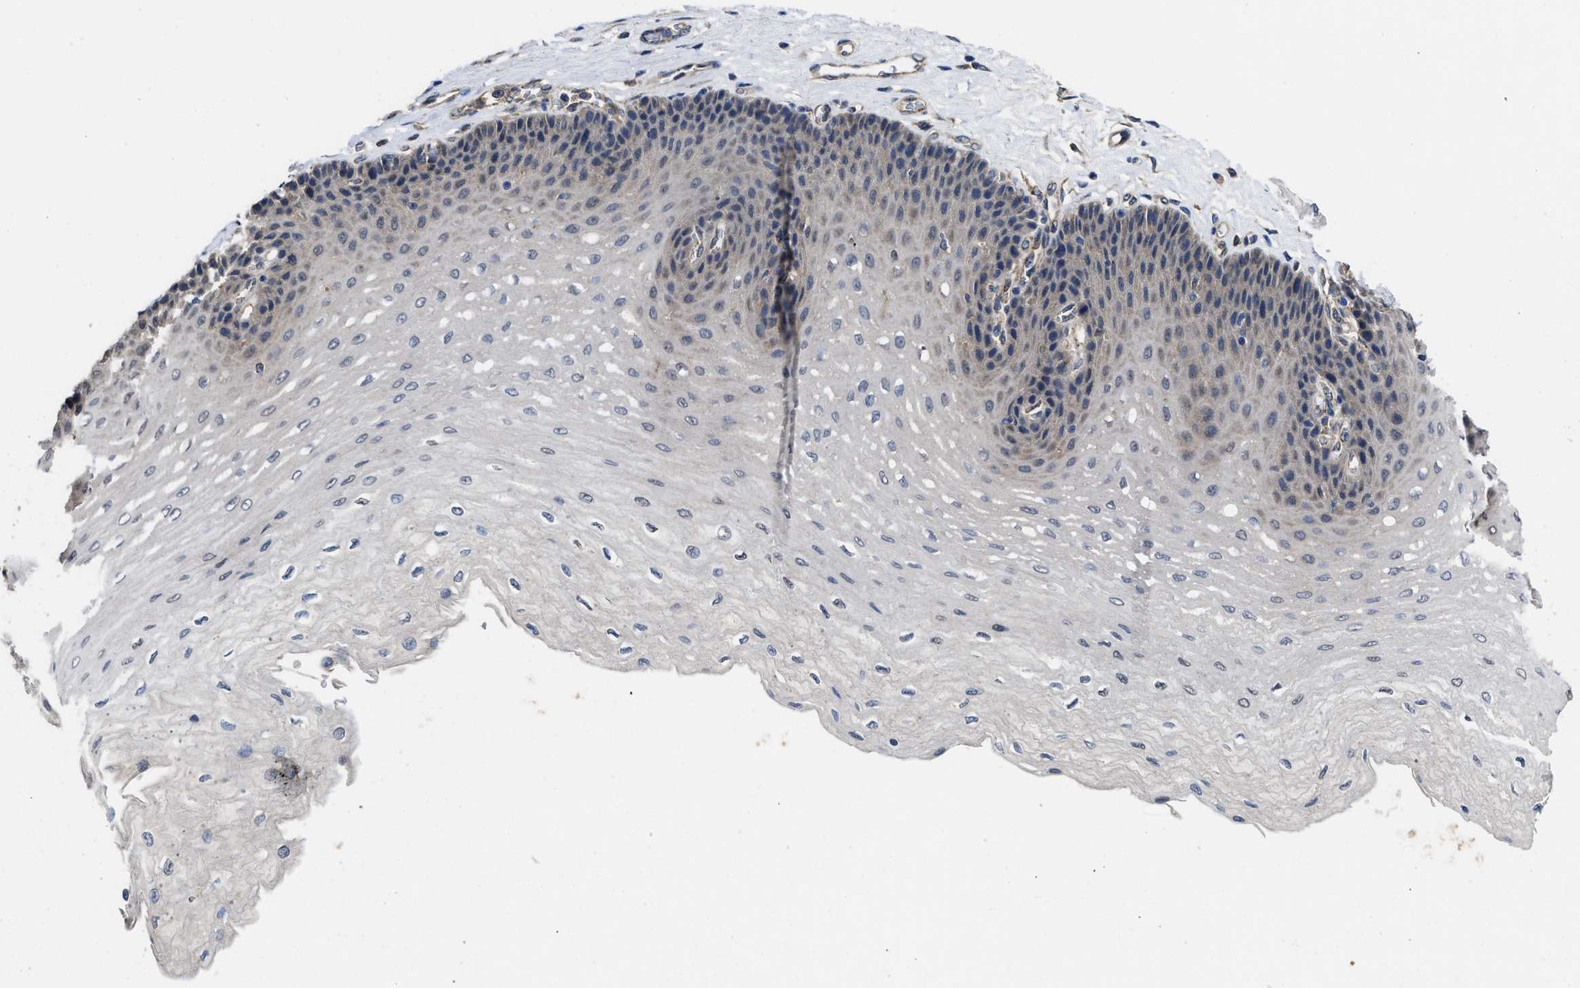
{"staining": {"intensity": "weak", "quantity": "<25%", "location": "cytoplasmic/membranous"}, "tissue": "esophagus", "cell_type": "Squamous epithelial cells", "image_type": "normal", "snomed": [{"axis": "morphology", "description": "Normal tissue, NOS"}, {"axis": "topography", "description": "Esophagus"}], "caption": "DAB (3,3'-diaminobenzidine) immunohistochemical staining of normal esophagus exhibits no significant positivity in squamous epithelial cells.", "gene": "PKD2", "patient": {"sex": "female", "age": 72}}